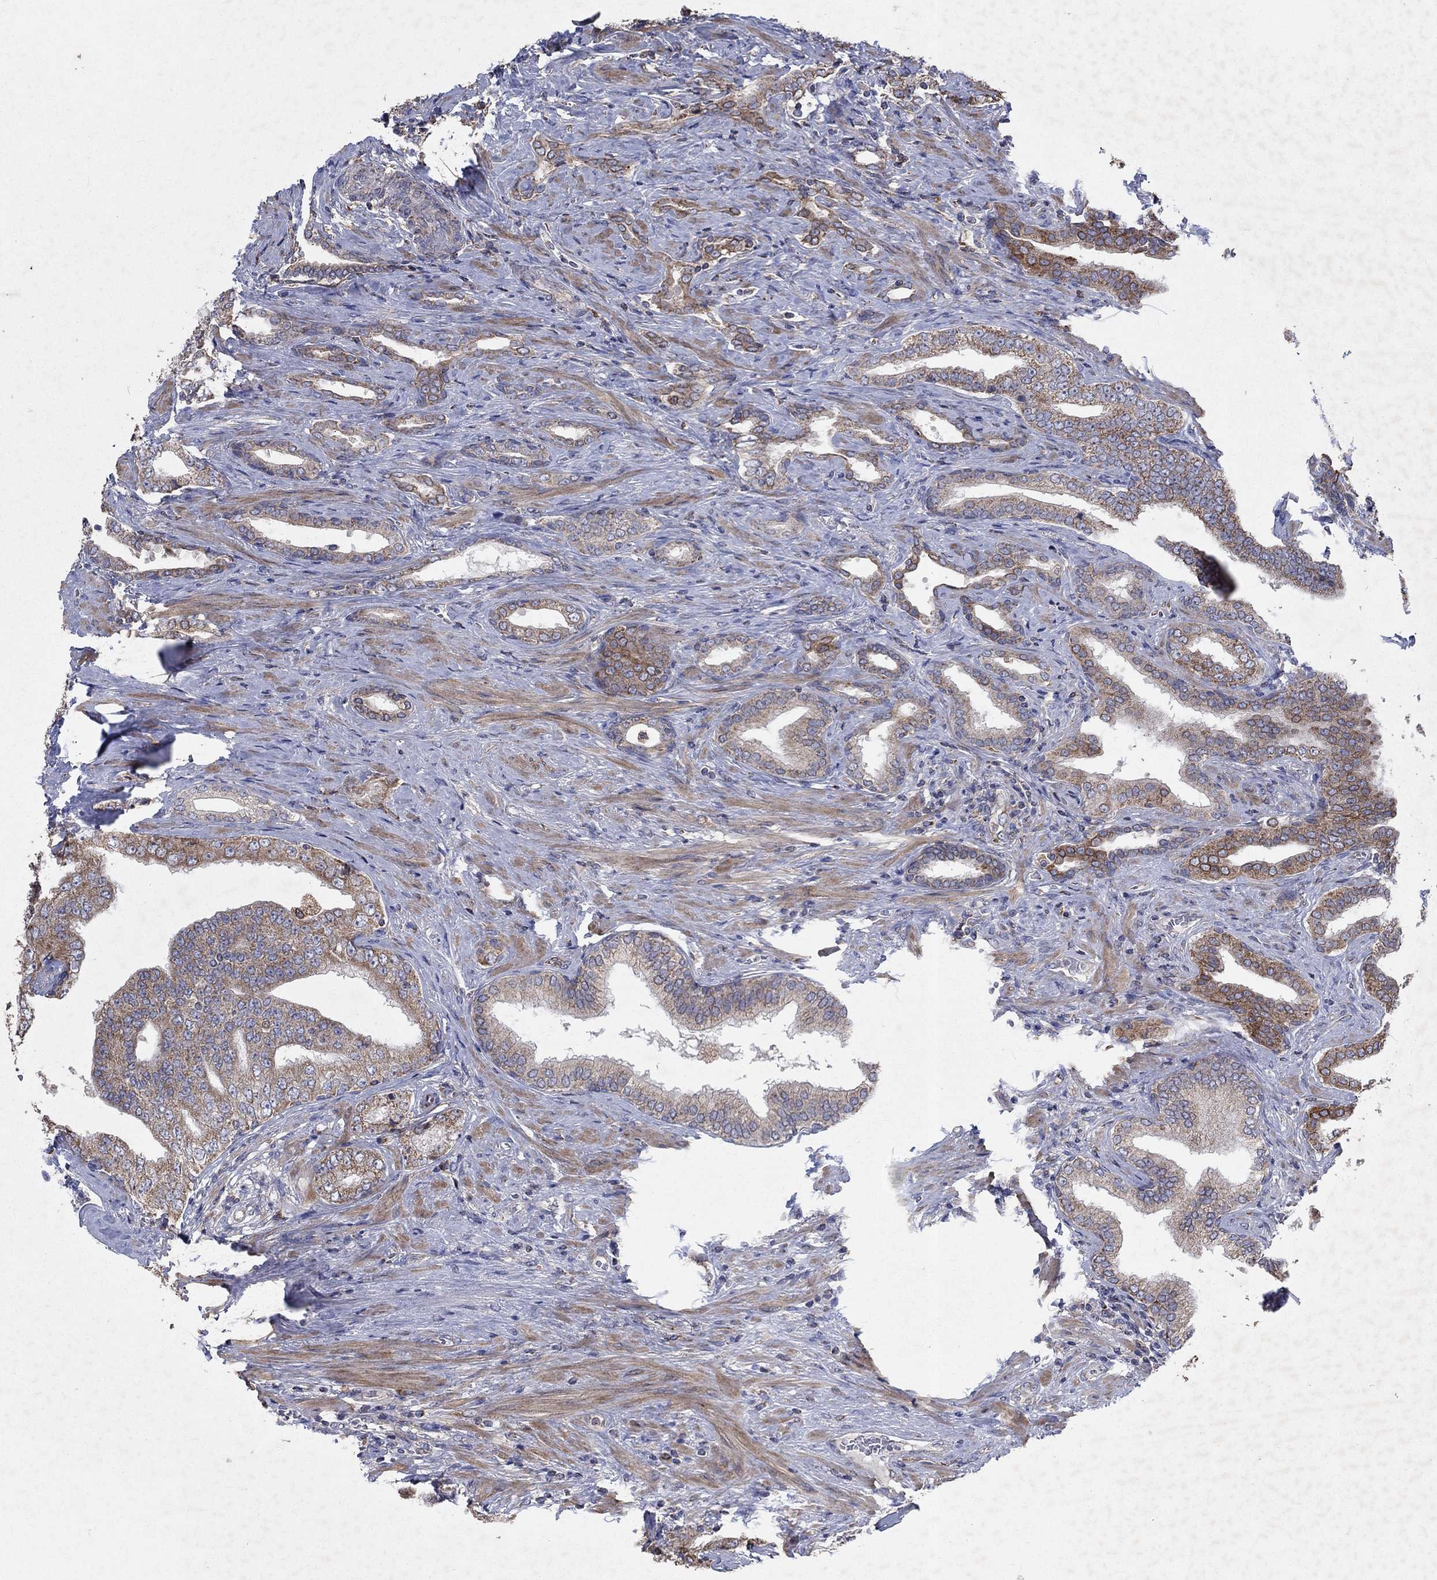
{"staining": {"intensity": "moderate", "quantity": "25%-75%", "location": "cytoplasmic/membranous"}, "tissue": "prostate cancer", "cell_type": "Tumor cells", "image_type": "cancer", "snomed": [{"axis": "morphology", "description": "Adenocarcinoma, Low grade"}, {"axis": "topography", "description": "Prostate and seminal vesicle, NOS"}], "caption": "High-magnification brightfield microscopy of low-grade adenocarcinoma (prostate) stained with DAB (3,3'-diaminobenzidine) (brown) and counterstained with hematoxylin (blue). tumor cells exhibit moderate cytoplasmic/membranous expression is appreciated in about25%-75% of cells.", "gene": "NCEH1", "patient": {"sex": "male", "age": 61}}